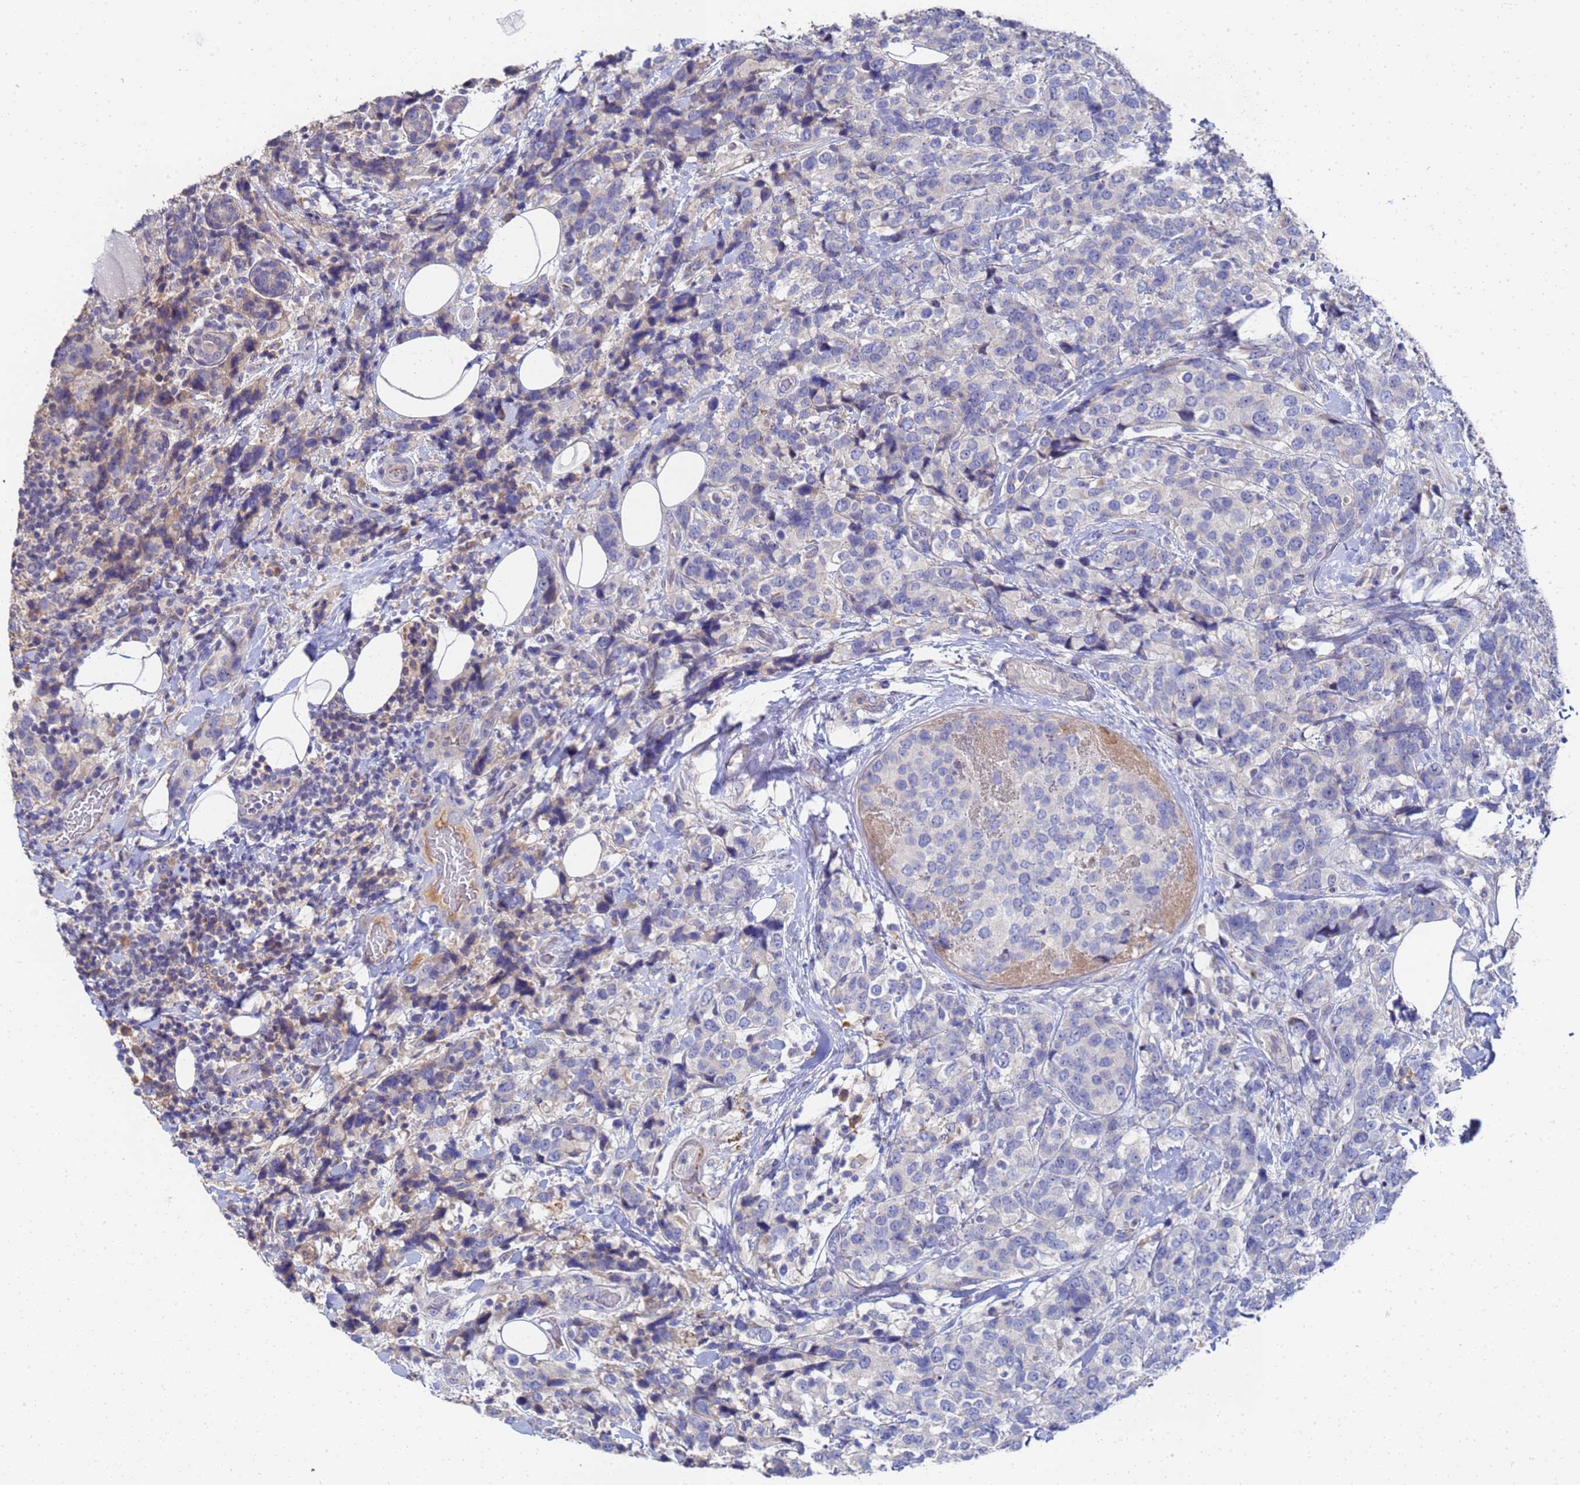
{"staining": {"intensity": "negative", "quantity": "none", "location": "none"}, "tissue": "breast cancer", "cell_type": "Tumor cells", "image_type": "cancer", "snomed": [{"axis": "morphology", "description": "Lobular carcinoma"}, {"axis": "topography", "description": "Breast"}], "caption": "Immunohistochemical staining of human lobular carcinoma (breast) exhibits no significant expression in tumor cells. (DAB IHC, high magnification).", "gene": "TCP10L", "patient": {"sex": "female", "age": 59}}